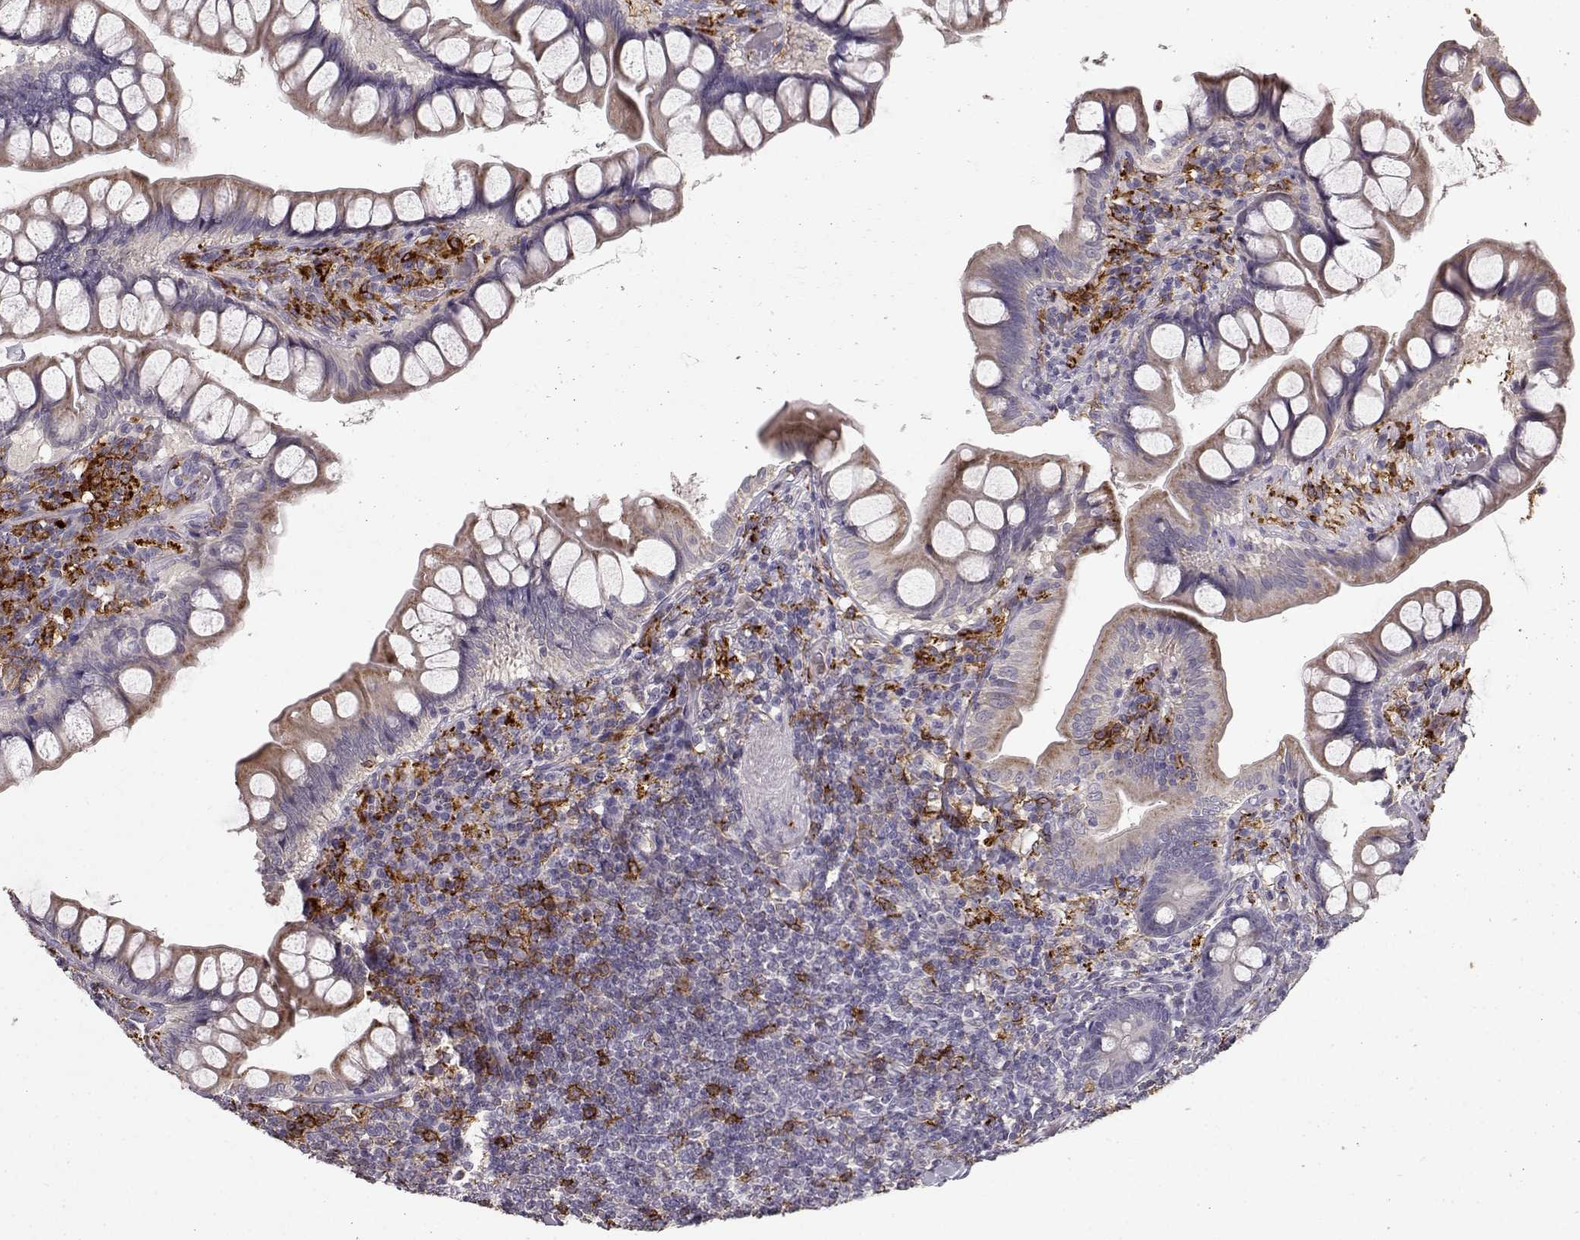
{"staining": {"intensity": "weak", "quantity": "25%-75%", "location": "cytoplasmic/membranous"}, "tissue": "small intestine", "cell_type": "Glandular cells", "image_type": "normal", "snomed": [{"axis": "morphology", "description": "Normal tissue, NOS"}, {"axis": "topography", "description": "Small intestine"}], "caption": "Immunohistochemical staining of normal human small intestine displays weak cytoplasmic/membranous protein staining in about 25%-75% of glandular cells. (DAB = brown stain, brightfield microscopy at high magnification).", "gene": "CCNF", "patient": {"sex": "male", "age": 70}}